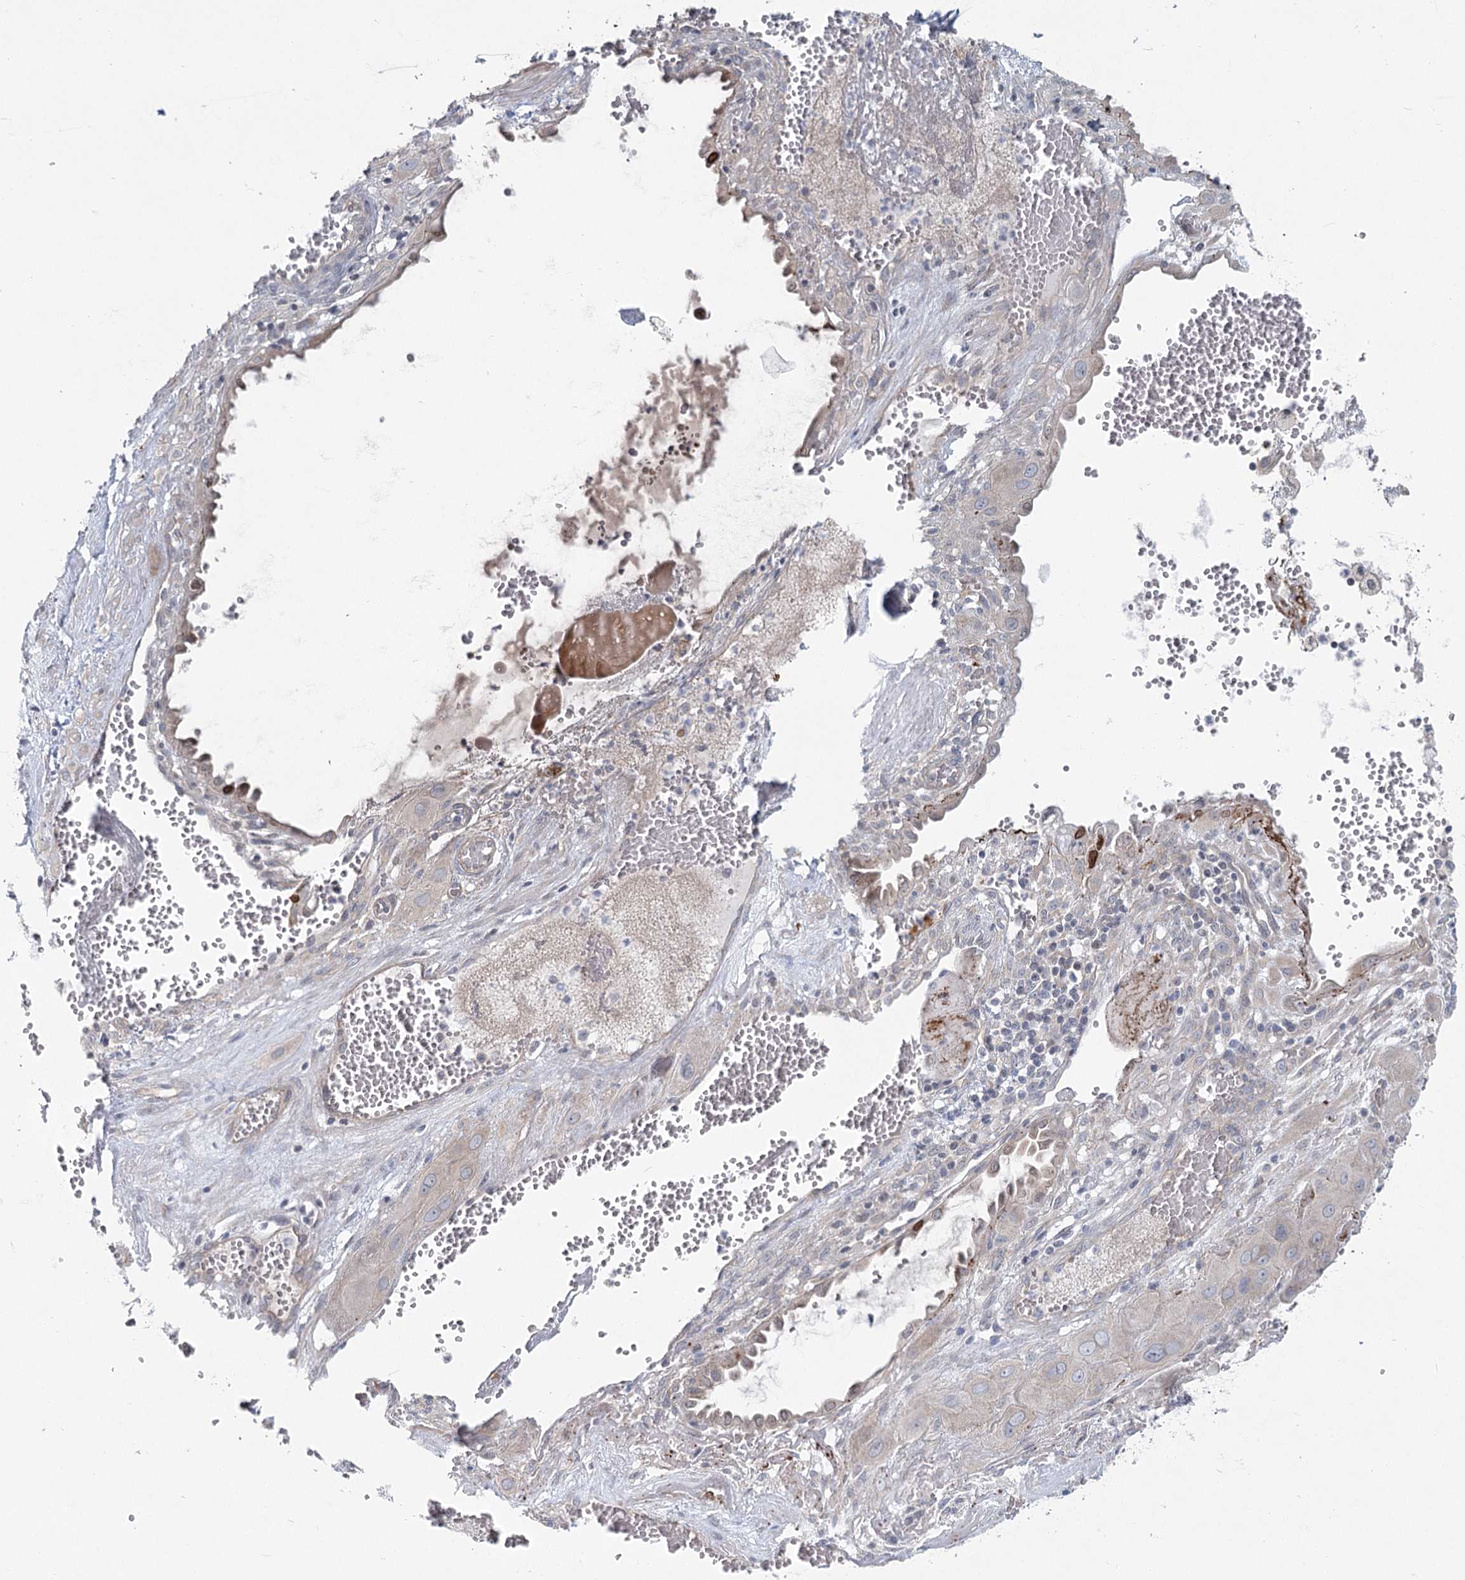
{"staining": {"intensity": "negative", "quantity": "none", "location": "none"}, "tissue": "cervical cancer", "cell_type": "Tumor cells", "image_type": "cancer", "snomed": [{"axis": "morphology", "description": "Squamous cell carcinoma, NOS"}, {"axis": "topography", "description": "Cervix"}], "caption": "DAB (3,3'-diaminobenzidine) immunohistochemical staining of cervical cancer (squamous cell carcinoma) shows no significant expression in tumor cells.", "gene": "SPINK13", "patient": {"sex": "female", "age": 34}}